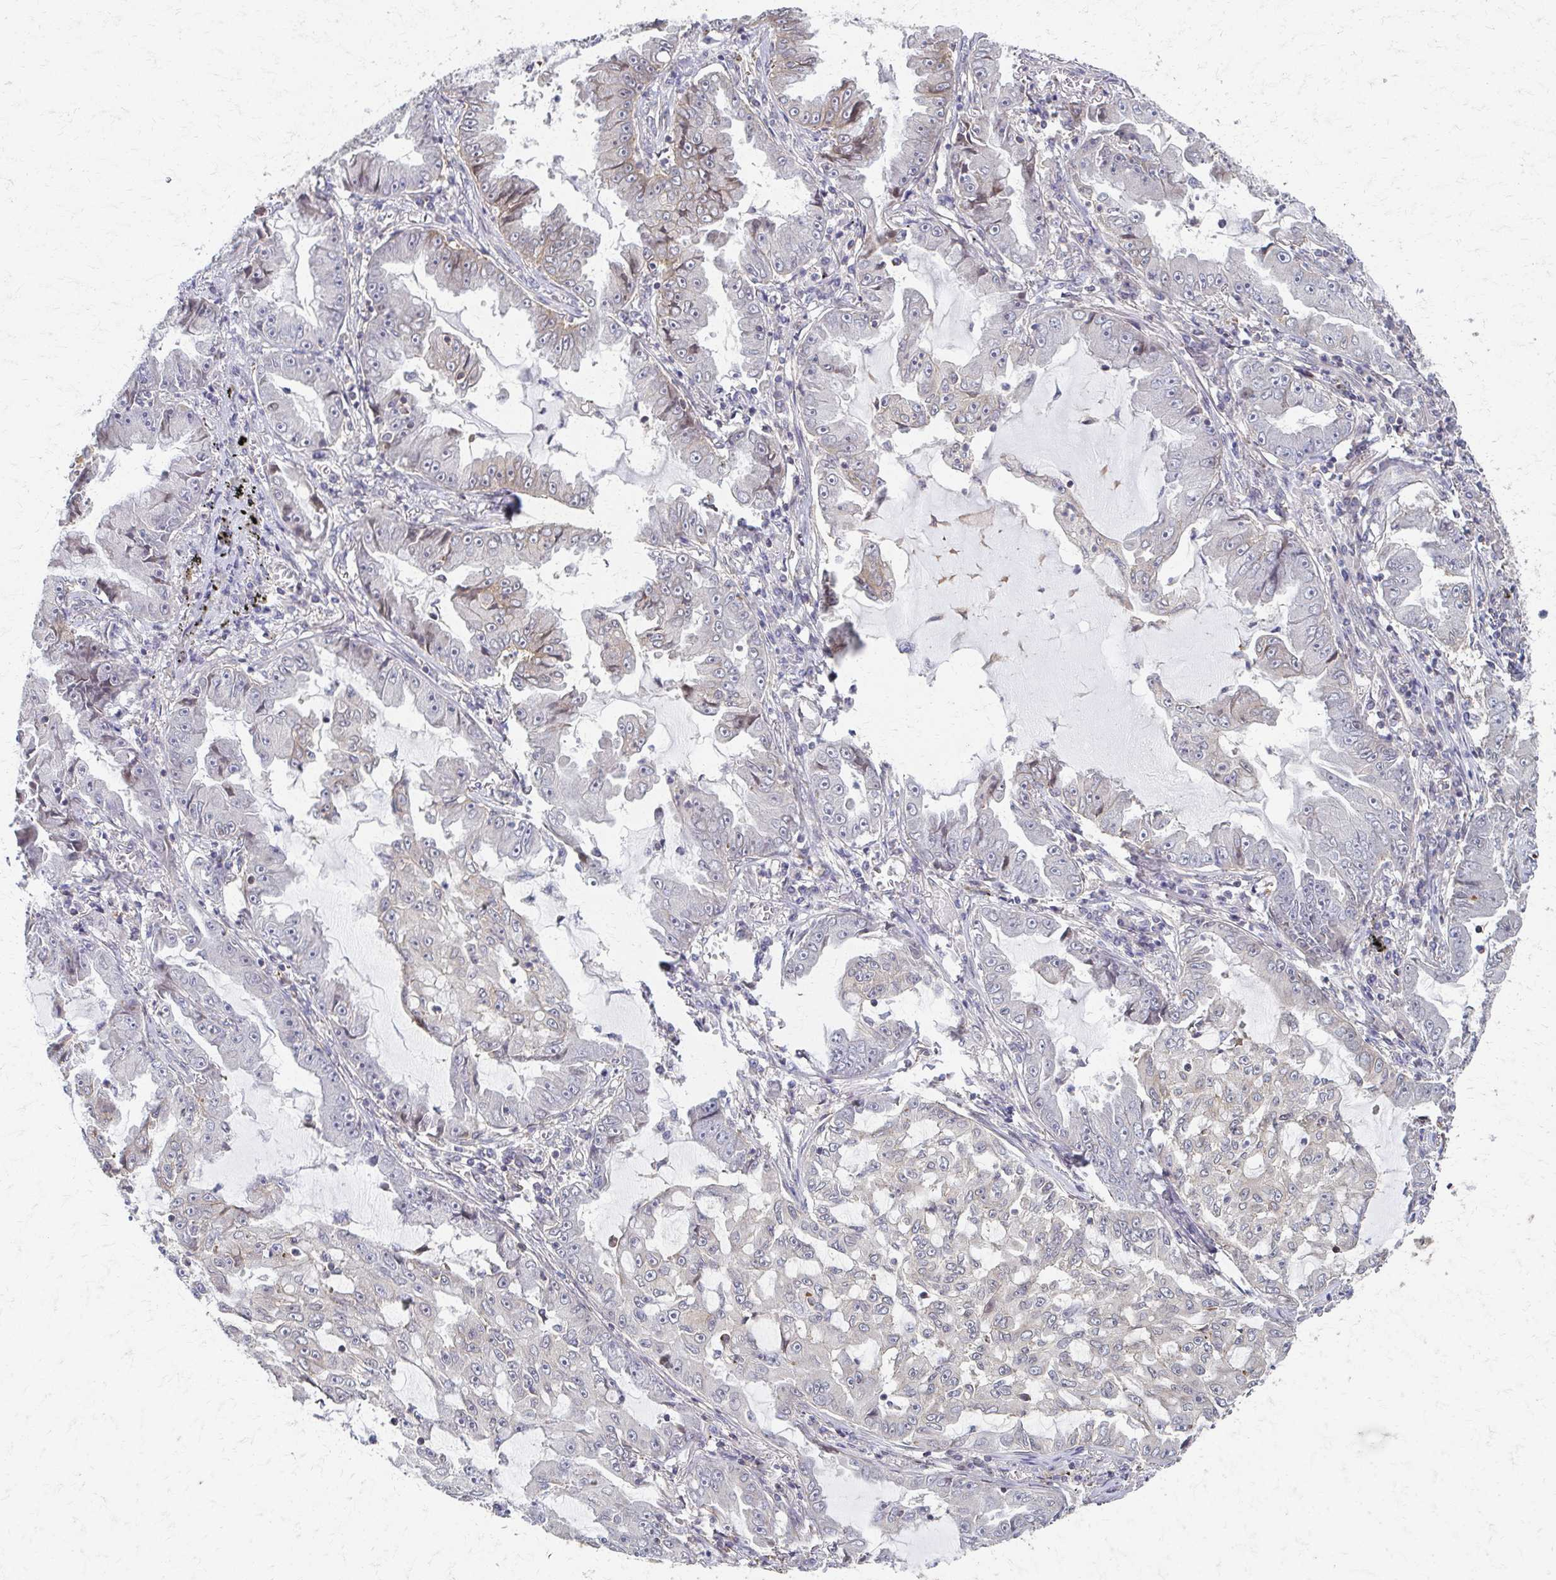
{"staining": {"intensity": "weak", "quantity": "<25%", "location": "cytoplasmic/membranous"}, "tissue": "lung cancer", "cell_type": "Tumor cells", "image_type": "cancer", "snomed": [{"axis": "morphology", "description": "Adenocarcinoma, NOS"}, {"axis": "topography", "description": "Lung"}], "caption": "This image is of lung cancer stained with immunohistochemistry (IHC) to label a protein in brown with the nuclei are counter-stained blue. There is no staining in tumor cells.", "gene": "EOLA2", "patient": {"sex": "female", "age": 52}}